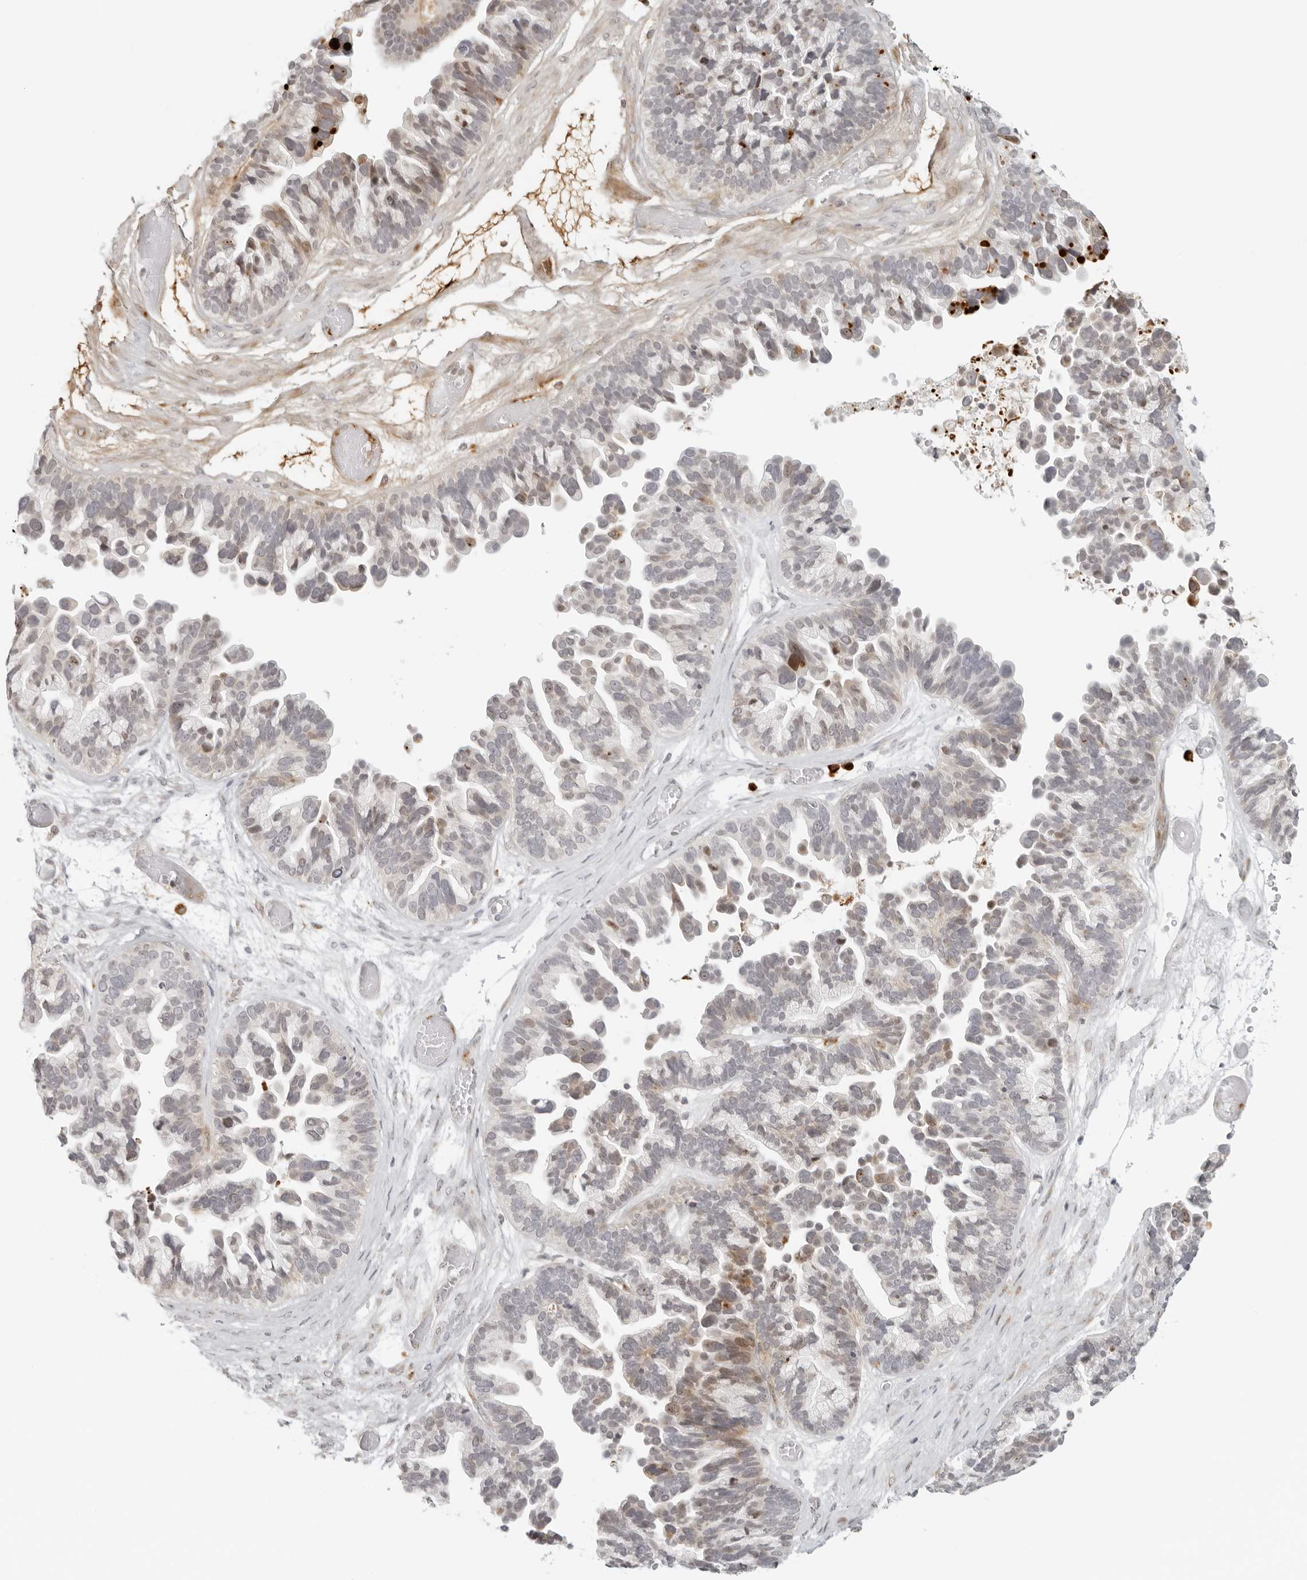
{"staining": {"intensity": "moderate", "quantity": "<25%", "location": "nuclear"}, "tissue": "ovarian cancer", "cell_type": "Tumor cells", "image_type": "cancer", "snomed": [{"axis": "morphology", "description": "Cystadenocarcinoma, serous, NOS"}, {"axis": "topography", "description": "Ovary"}], "caption": "This micrograph exhibits ovarian cancer stained with immunohistochemistry (IHC) to label a protein in brown. The nuclear of tumor cells show moderate positivity for the protein. Nuclei are counter-stained blue.", "gene": "ZNF678", "patient": {"sex": "female", "age": 56}}